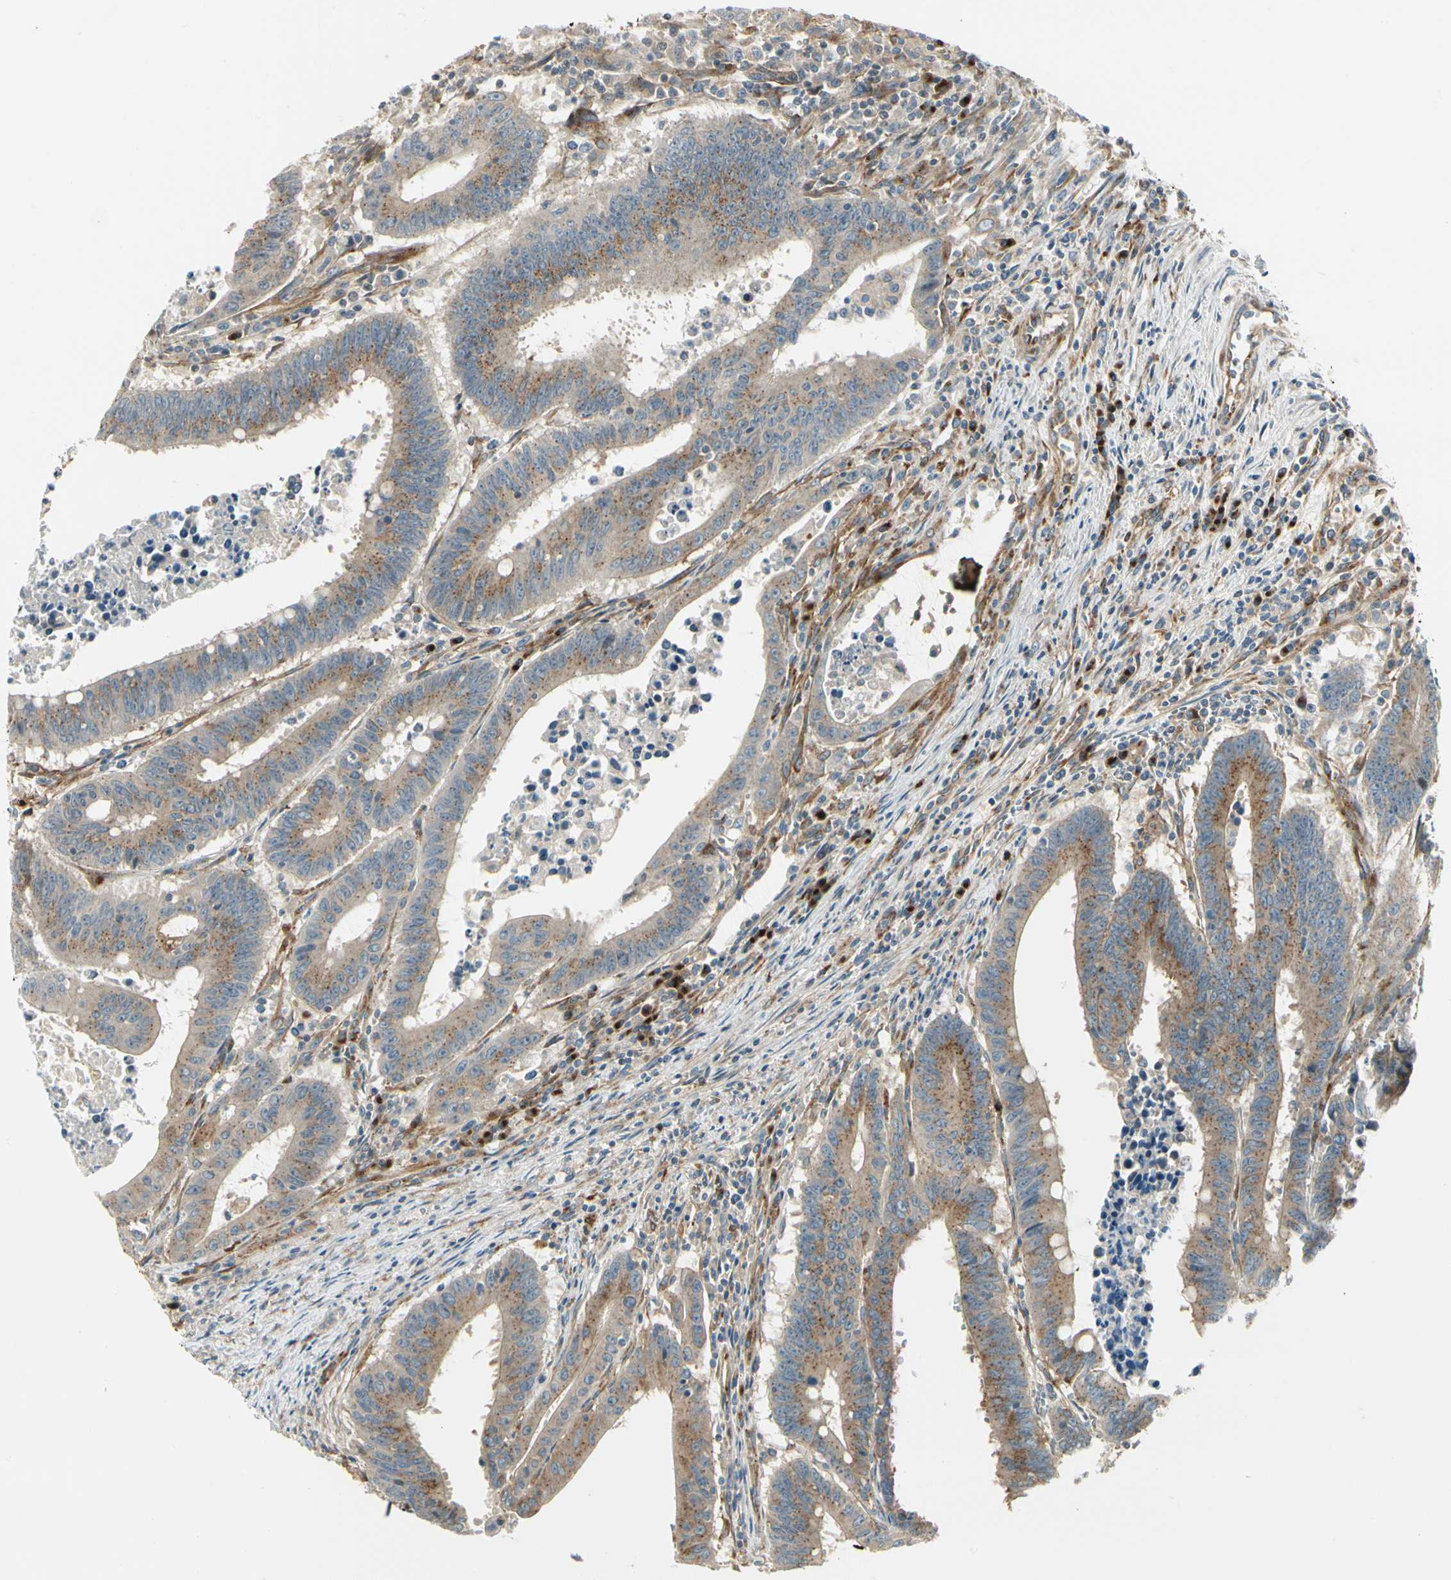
{"staining": {"intensity": "weak", "quantity": ">75%", "location": "cytoplasmic/membranous"}, "tissue": "colorectal cancer", "cell_type": "Tumor cells", "image_type": "cancer", "snomed": [{"axis": "morphology", "description": "Adenocarcinoma, NOS"}, {"axis": "topography", "description": "Colon"}], "caption": "Immunohistochemical staining of colorectal cancer demonstrates low levels of weak cytoplasmic/membranous protein expression in approximately >75% of tumor cells.", "gene": "MANSC1", "patient": {"sex": "male", "age": 45}}